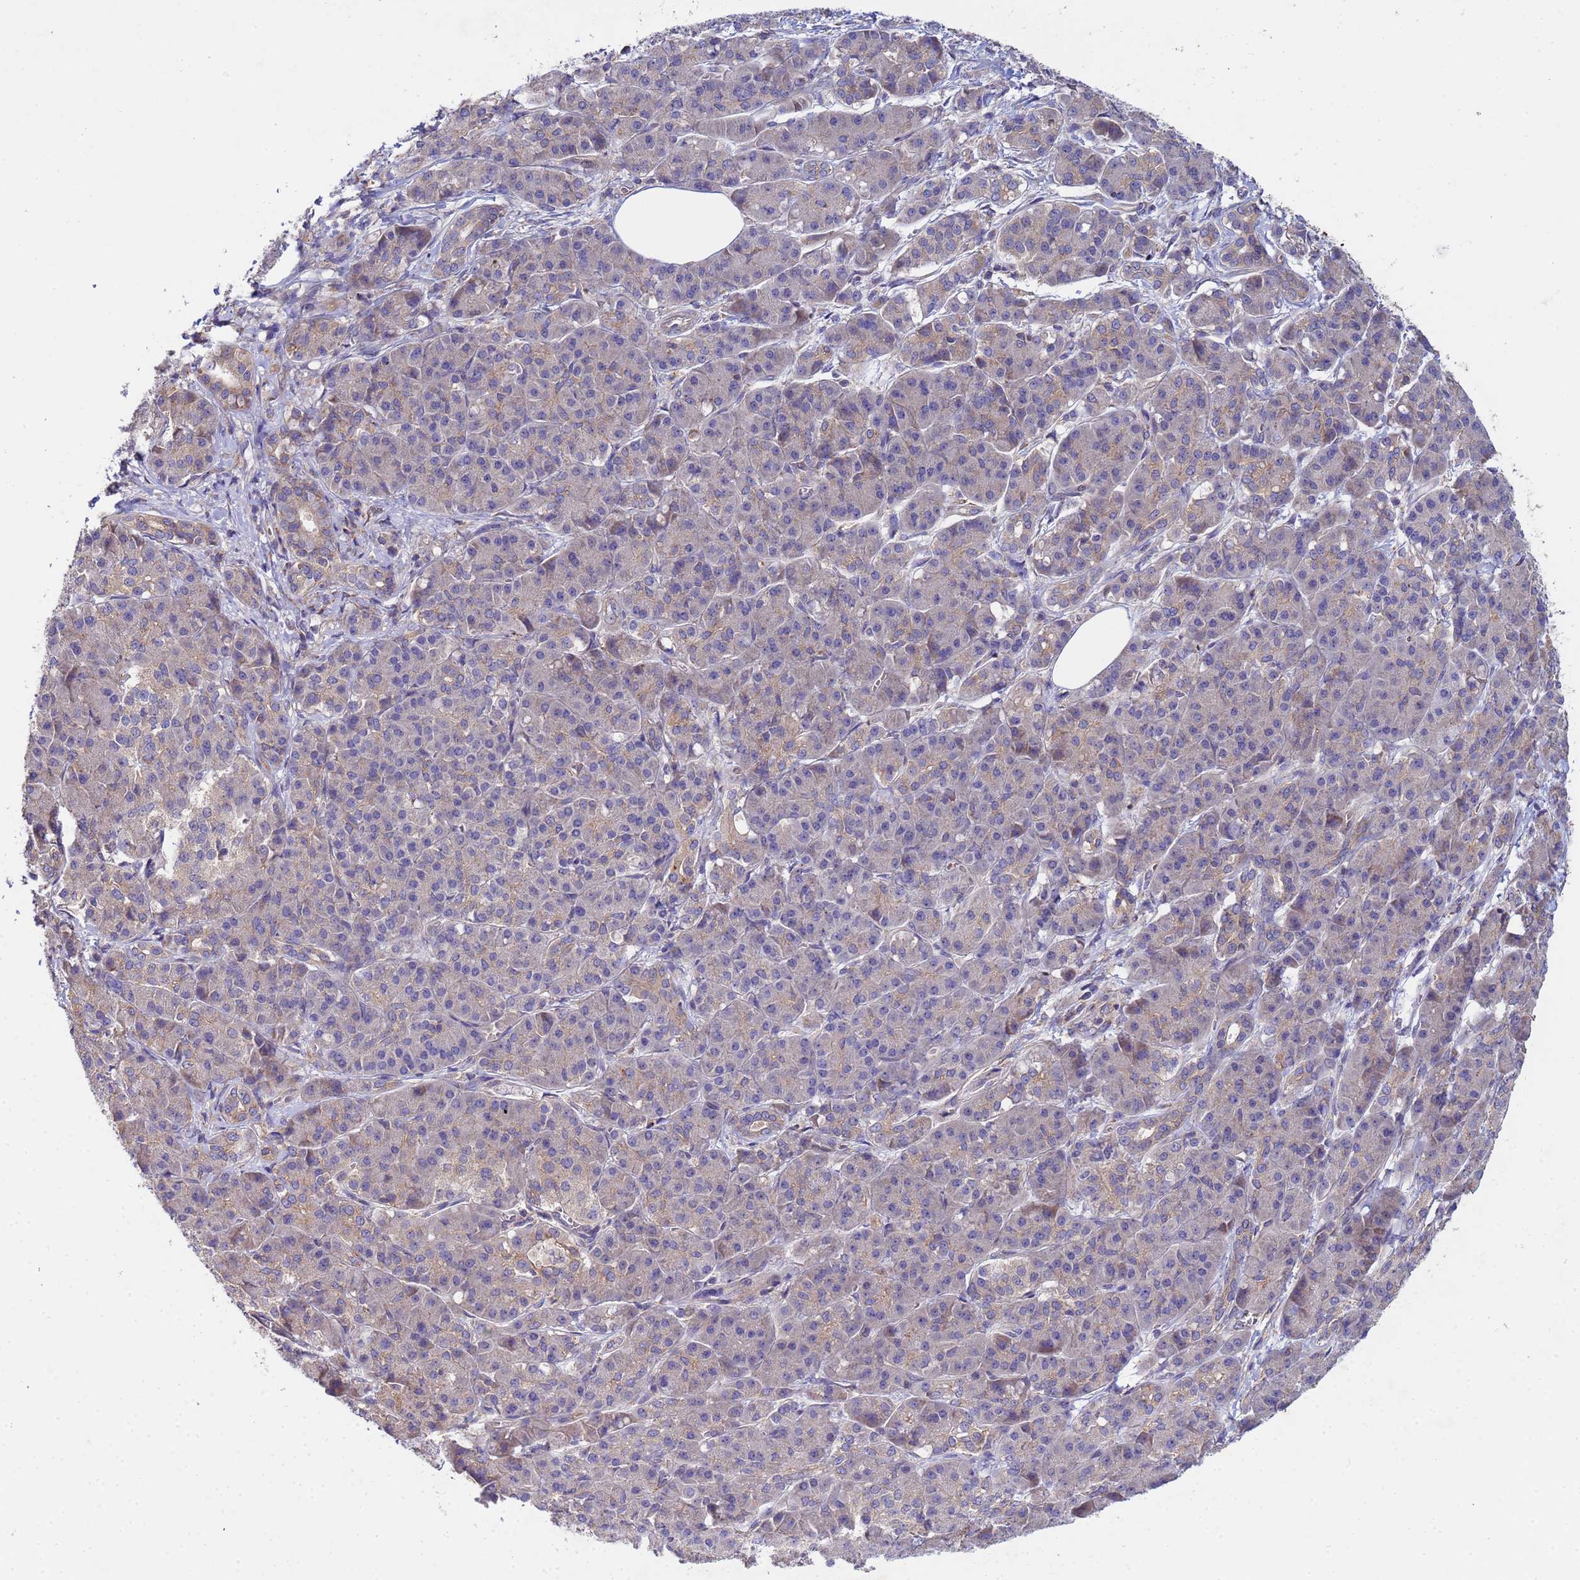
{"staining": {"intensity": "weak", "quantity": "25%-75%", "location": "cytoplasmic/membranous"}, "tissue": "pancreatic cancer", "cell_type": "Tumor cells", "image_type": "cancer", "snomed": [{"axis": "morphology", "description": "Adenocarcinoma, NOS"}, {"axis": "topography", "description": "Pancreas"}], "caption": "Immunohistochemistry (IHC) photomicrograph of neoplastic tissue: pancreatic cancer stained using IHC shows low levels of weak protein expression localized specifically in the cytoplasmic/membranous of tumor cells, appearing as a cytoplasmic/membranous brown color.", "gene": "CDC34", "patient": {"sex": "male", "age": 57}}